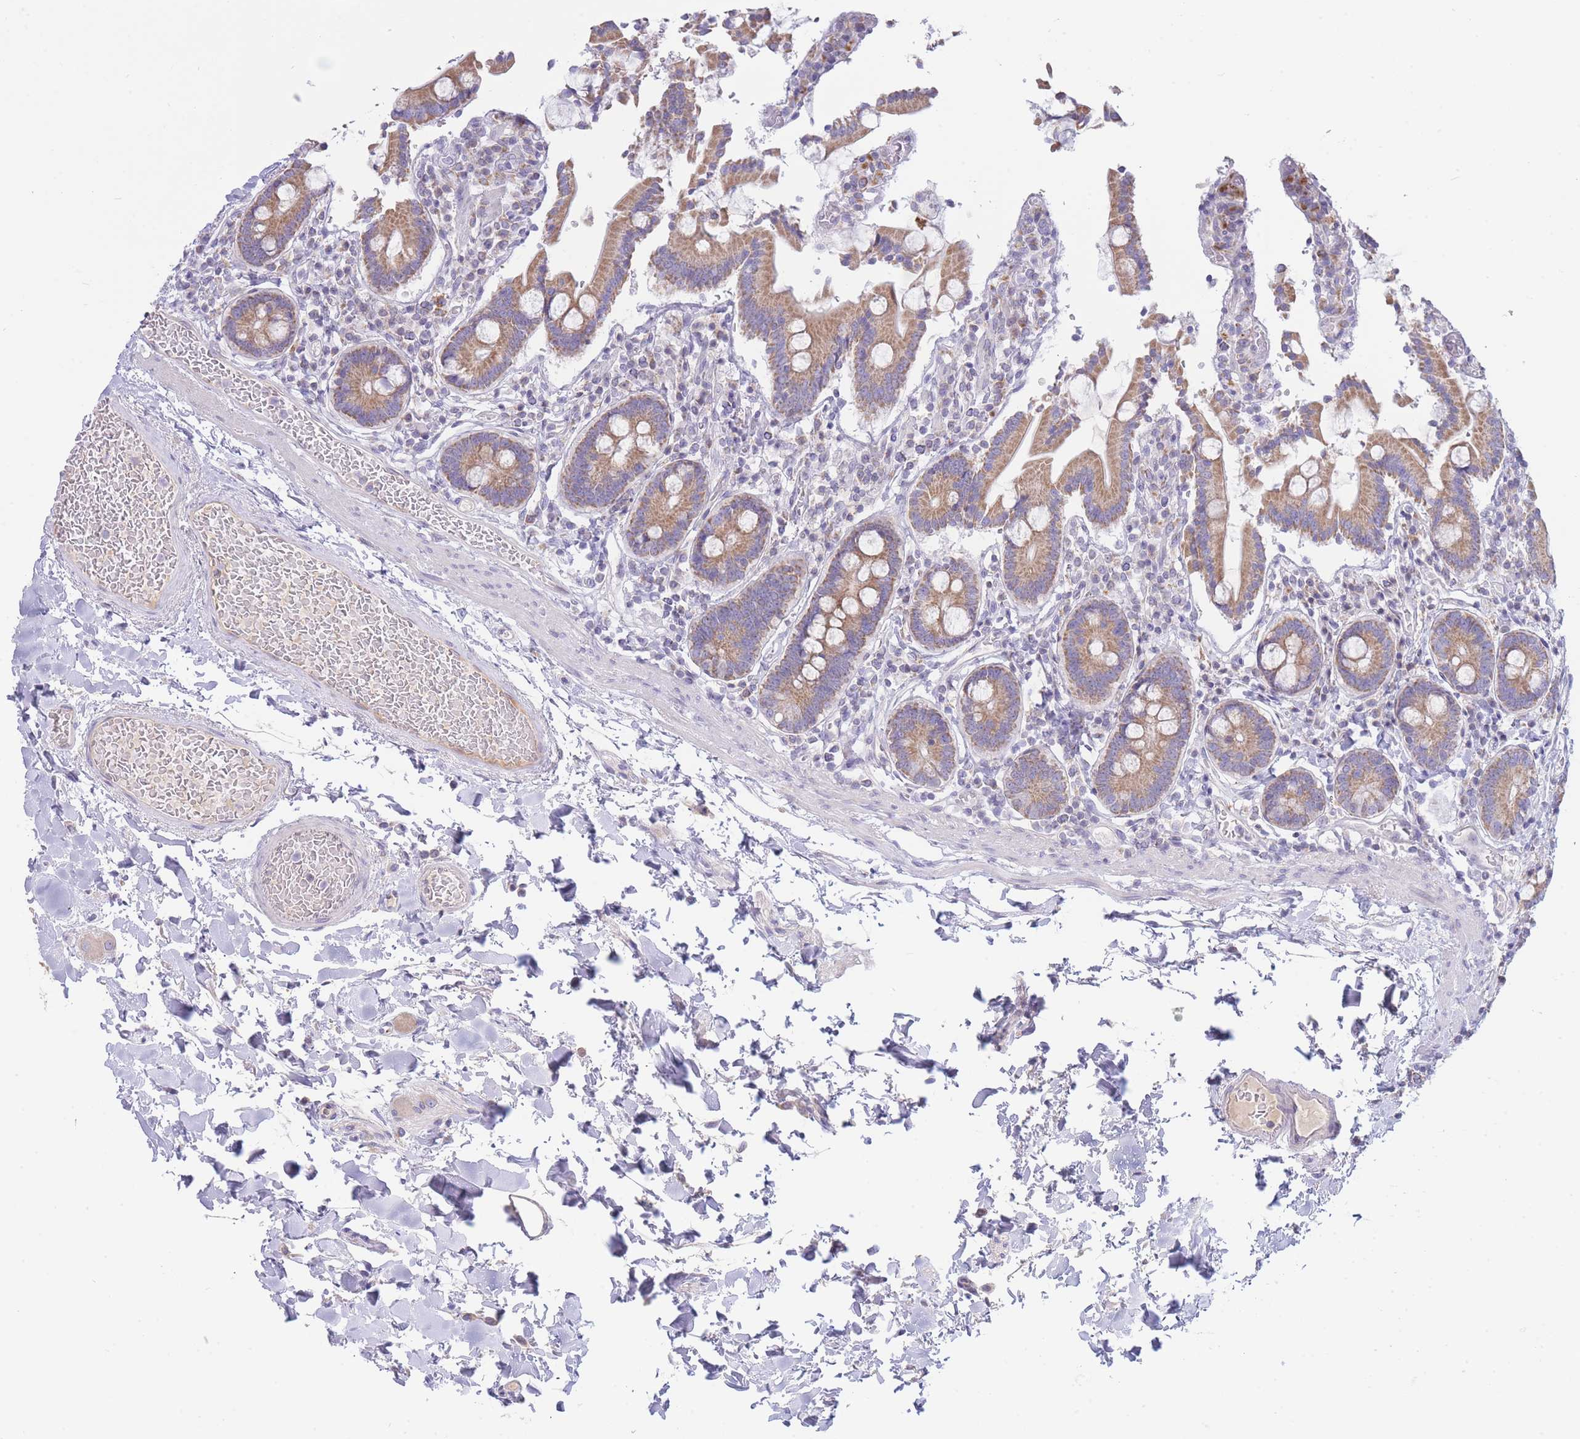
{"staining": {"intensity": "moderate", "quantity": ">75%", "location": "cytoplasmic/membranous"}, "tissue": "duodenum", "cell_type": "Glandular cells", "image_type": "normal", "snomed": [{"axis": "morphology", "description": "Normal tissue, NOS"}, {"axis": "topography", "description": "Duodenum"}], "caption": "Immunohistochemical staining of normal duodenum exhibits >75% levels of moderate cytoplasmic/membranous protein positivity in approximately >75% of glandular cells.", "gene": "NANP", "patient": {"sex": "male", "age": 55}}